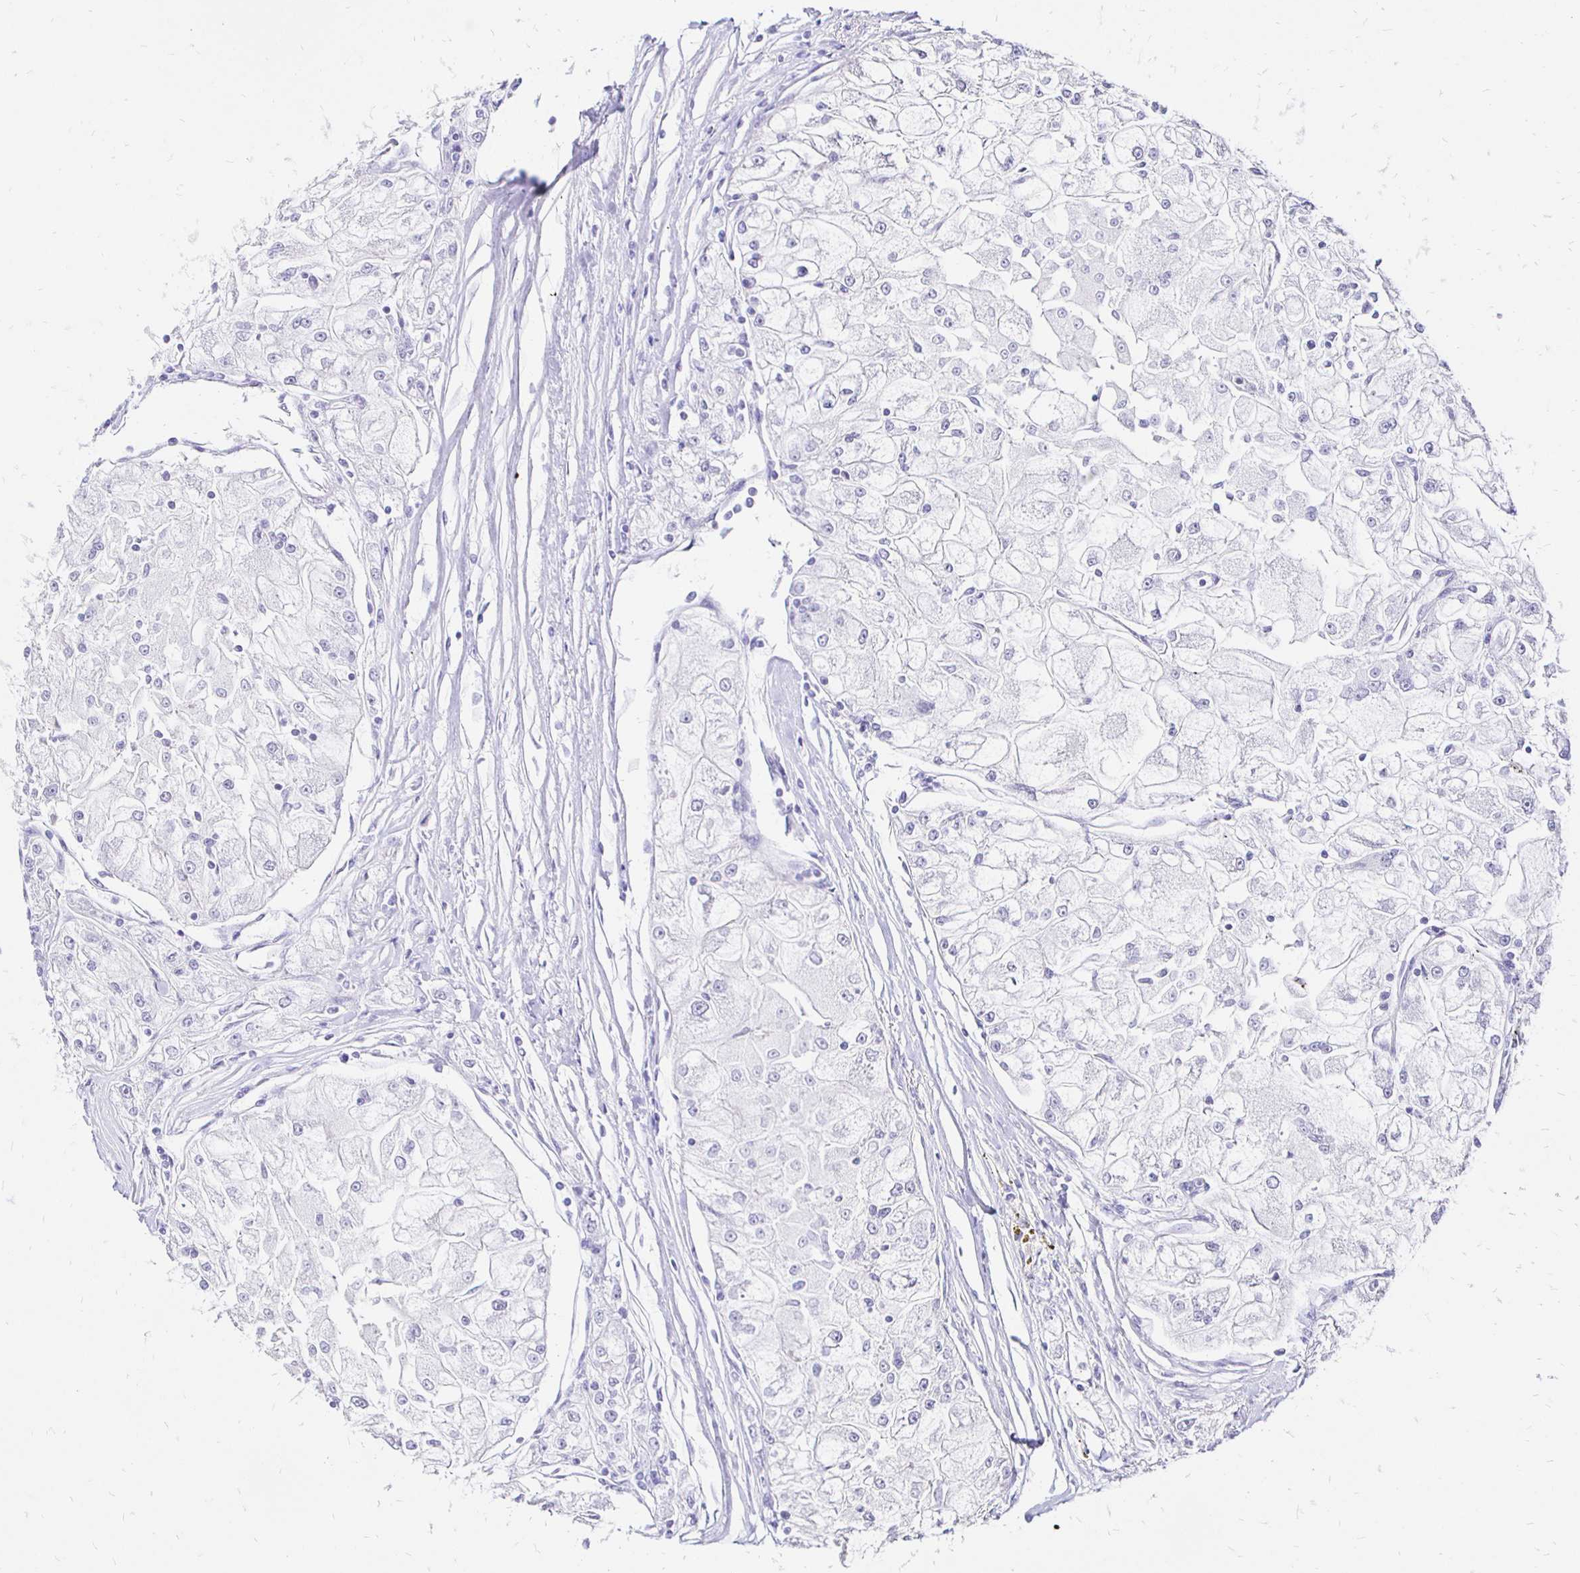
{"staining": {"intensity": "negative", "quantity": "none", "location": "none"}, "tissue": "renal cancer", "cell_type": "Tumor cells", "image_type": "cancer", "snomed": [{"axis": "morphology", "description": "Adenocarcinoma, NOS"}, {"axis": "topography", "description": "Kidney"}], "caption": "Renal cancer stained for a protein using immunohistochemistry (IHC) exhibits no expression tumor cells.", "gene": "IRGC", "patient": {"sex": "female", "age": 72}}